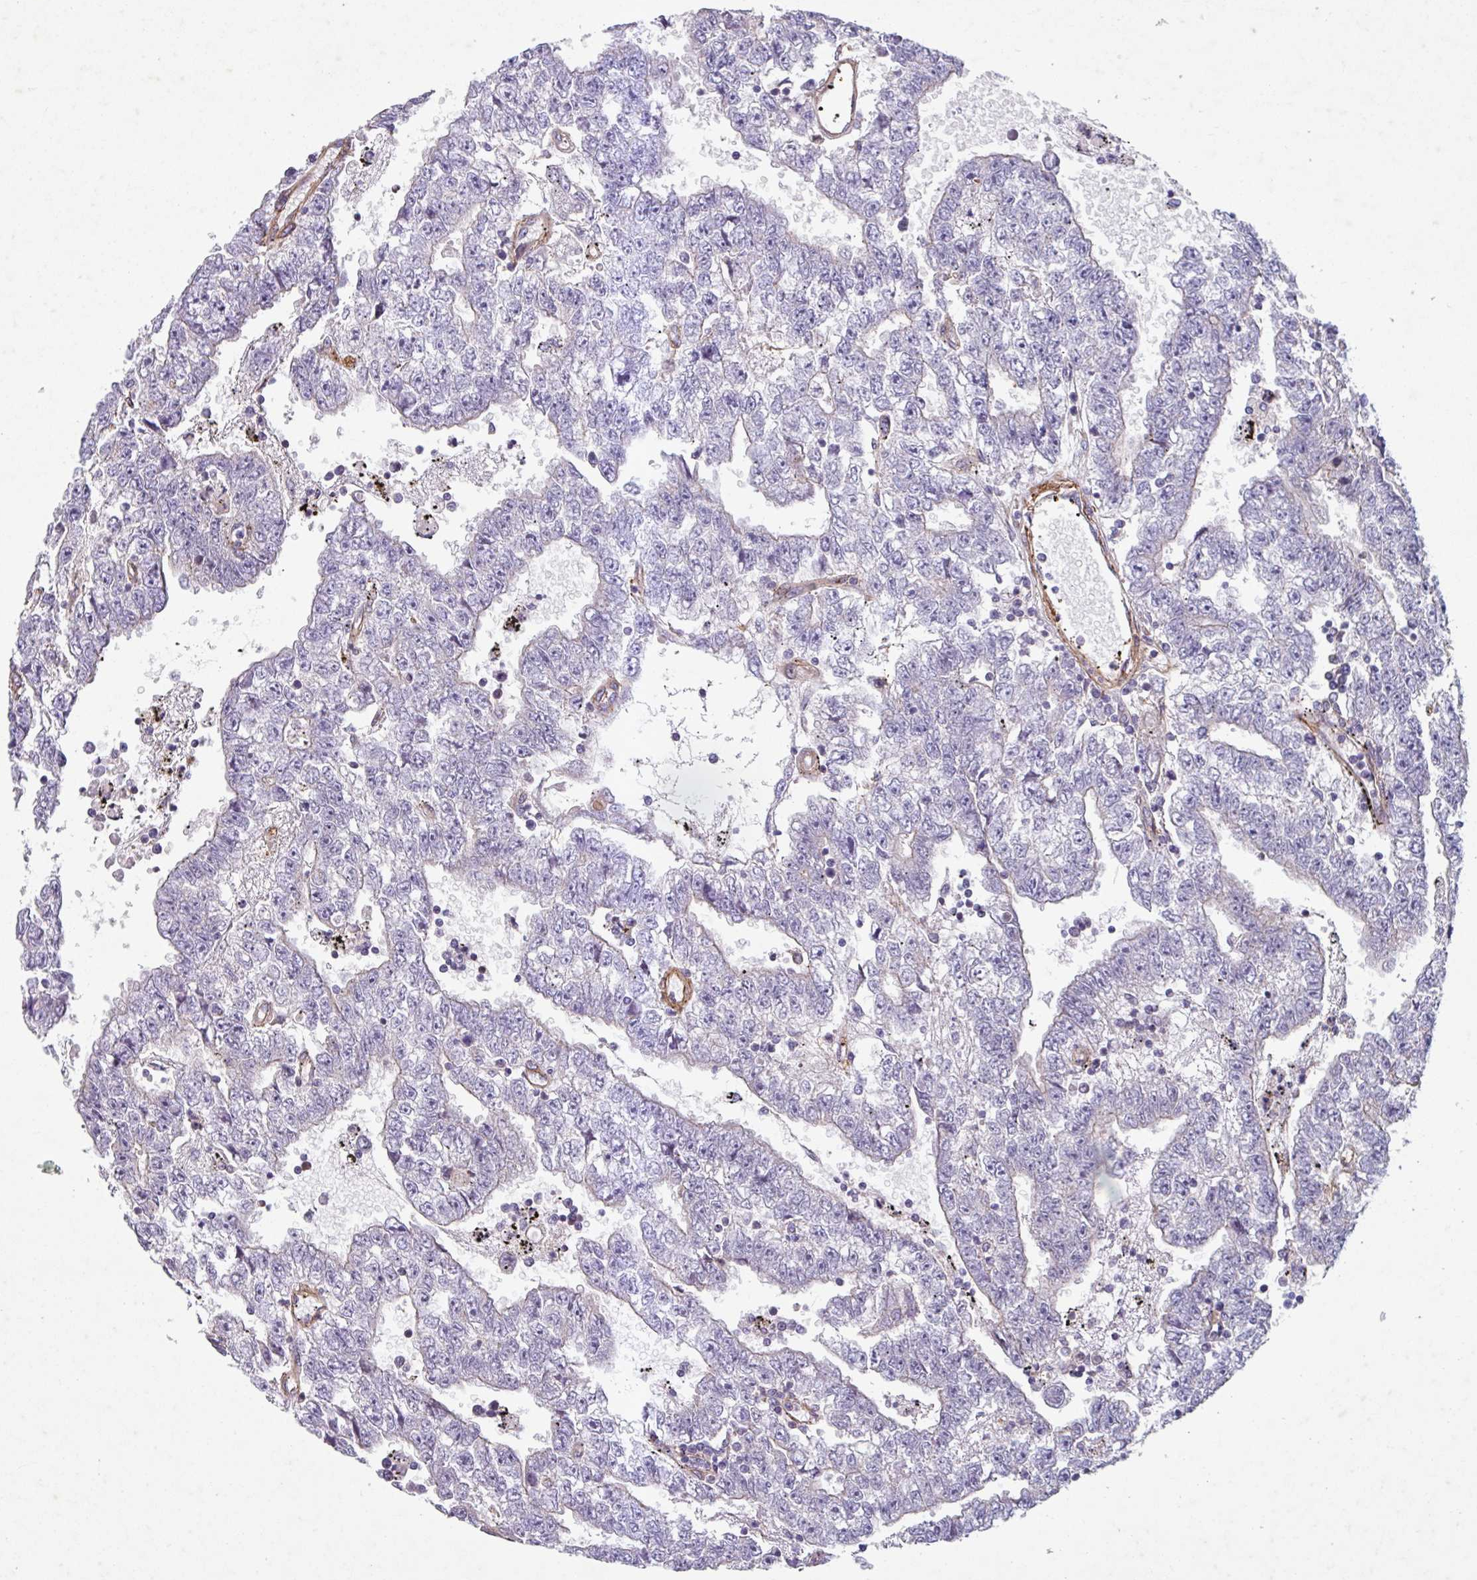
{"staining": {"intensity": "negative", "quantity": "none", "location": "none"}, "tissue": "testis cancer", "cell_type": "Tumor cells", "image_type": "cancer", "snomed": [{"axis": "morphology", "description": "Carcinoma, Embryonal, NOS"}, {"axis": "topography", "description": "Testis"}], "caption": "Immunohistochemistry (IHC) of human testis cancer displays no staining in tumor cells.", "gene": "ATP2C2", "patient": {"sex": "male", "age": 25}}